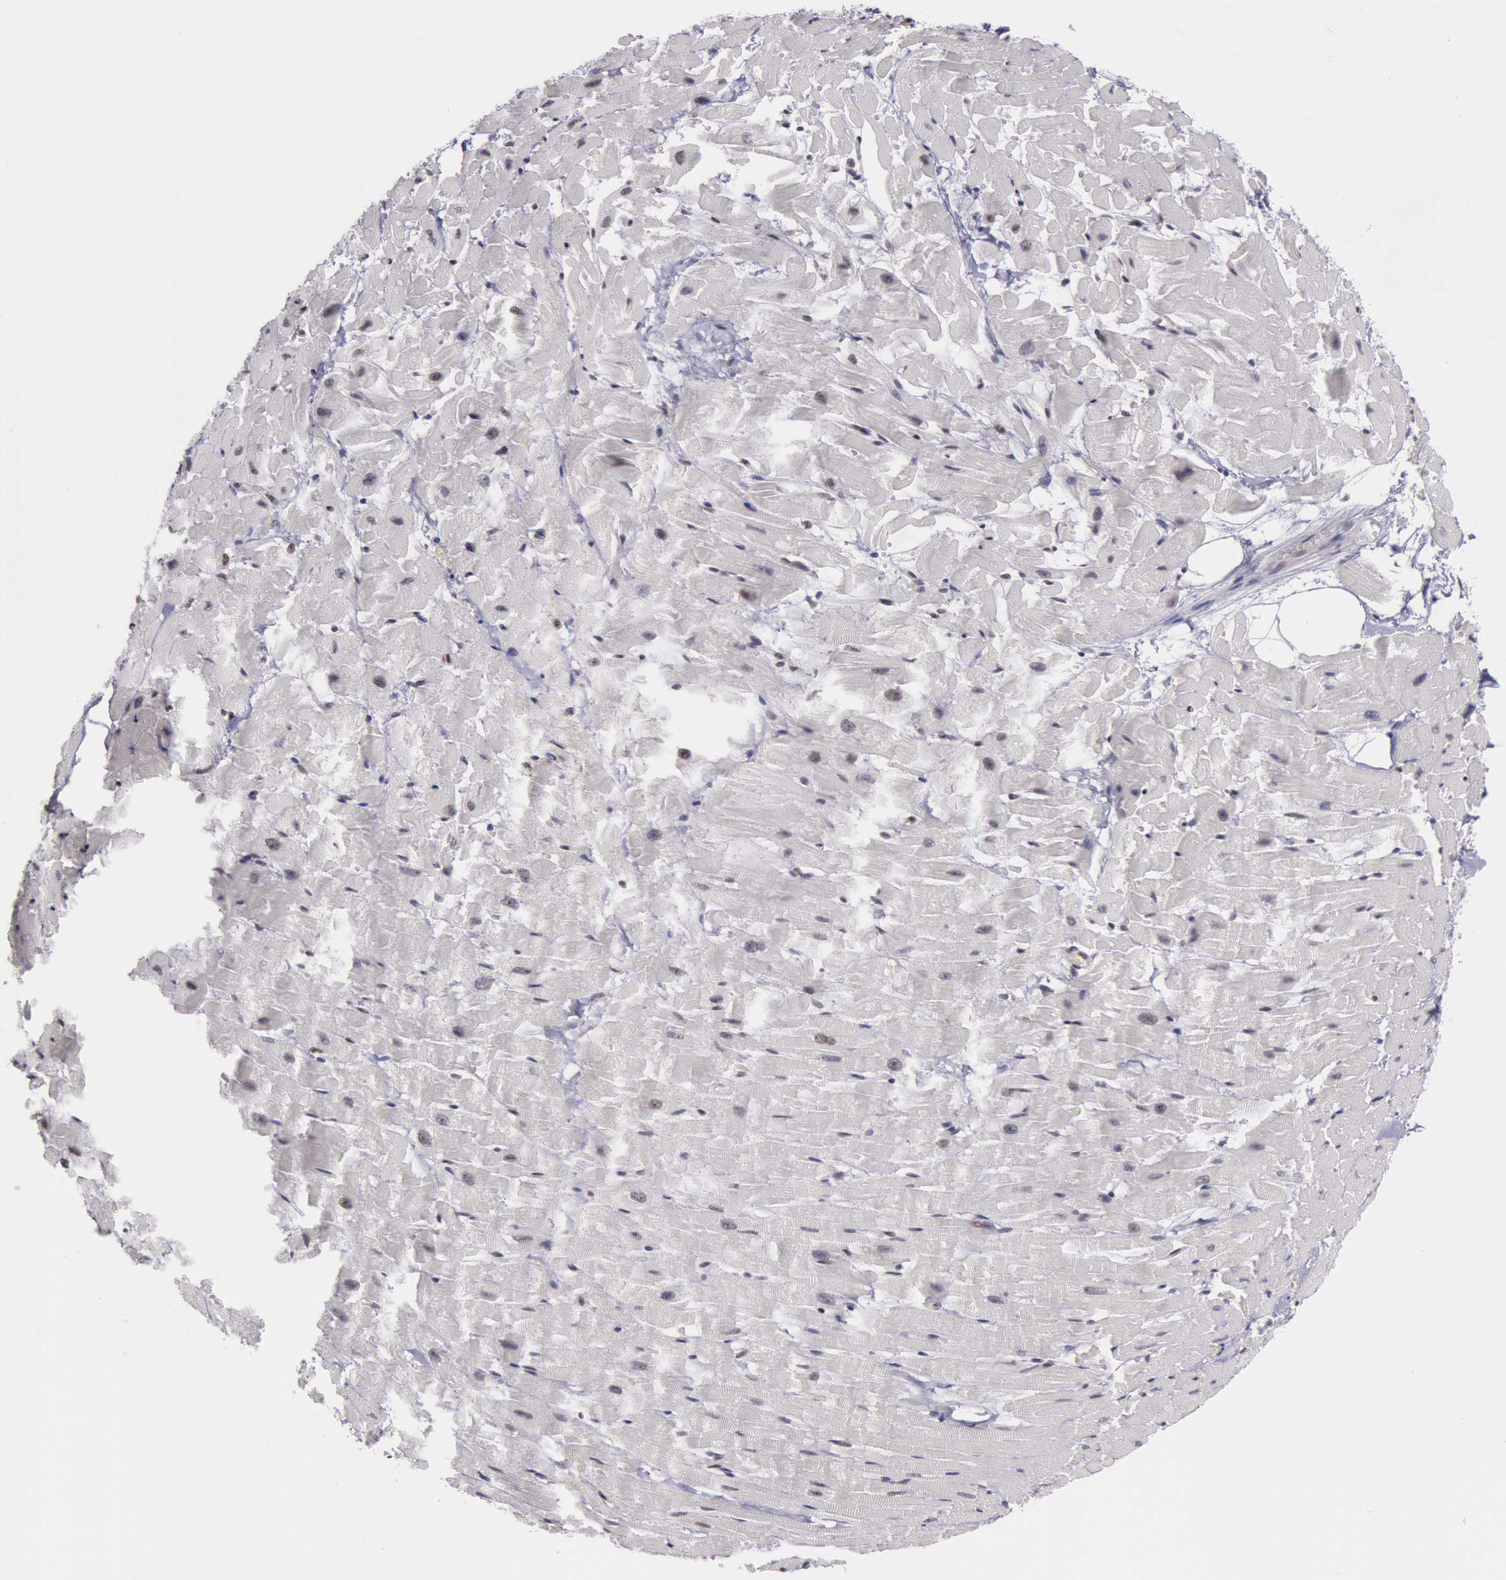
{"staining": {"intensity": "moderate", "quantity": "25%-75%", "location": "nuclear"}, "tissue": "heart muscle", "cell_type": "Cardiomyocytes", "image_type": "normal", "snomed": [{"axis": "morphology", "description": "Normal tissue, NOS"}, {"axis": "topography", "description": "Heart"}], "caption": "Heart muscle stained with IHC reveals moderate nuclear staining in about 25%-75% of cardiomyocytes.", "gene": "NKAP", "patient": {"sex": "female", "age": 19}}